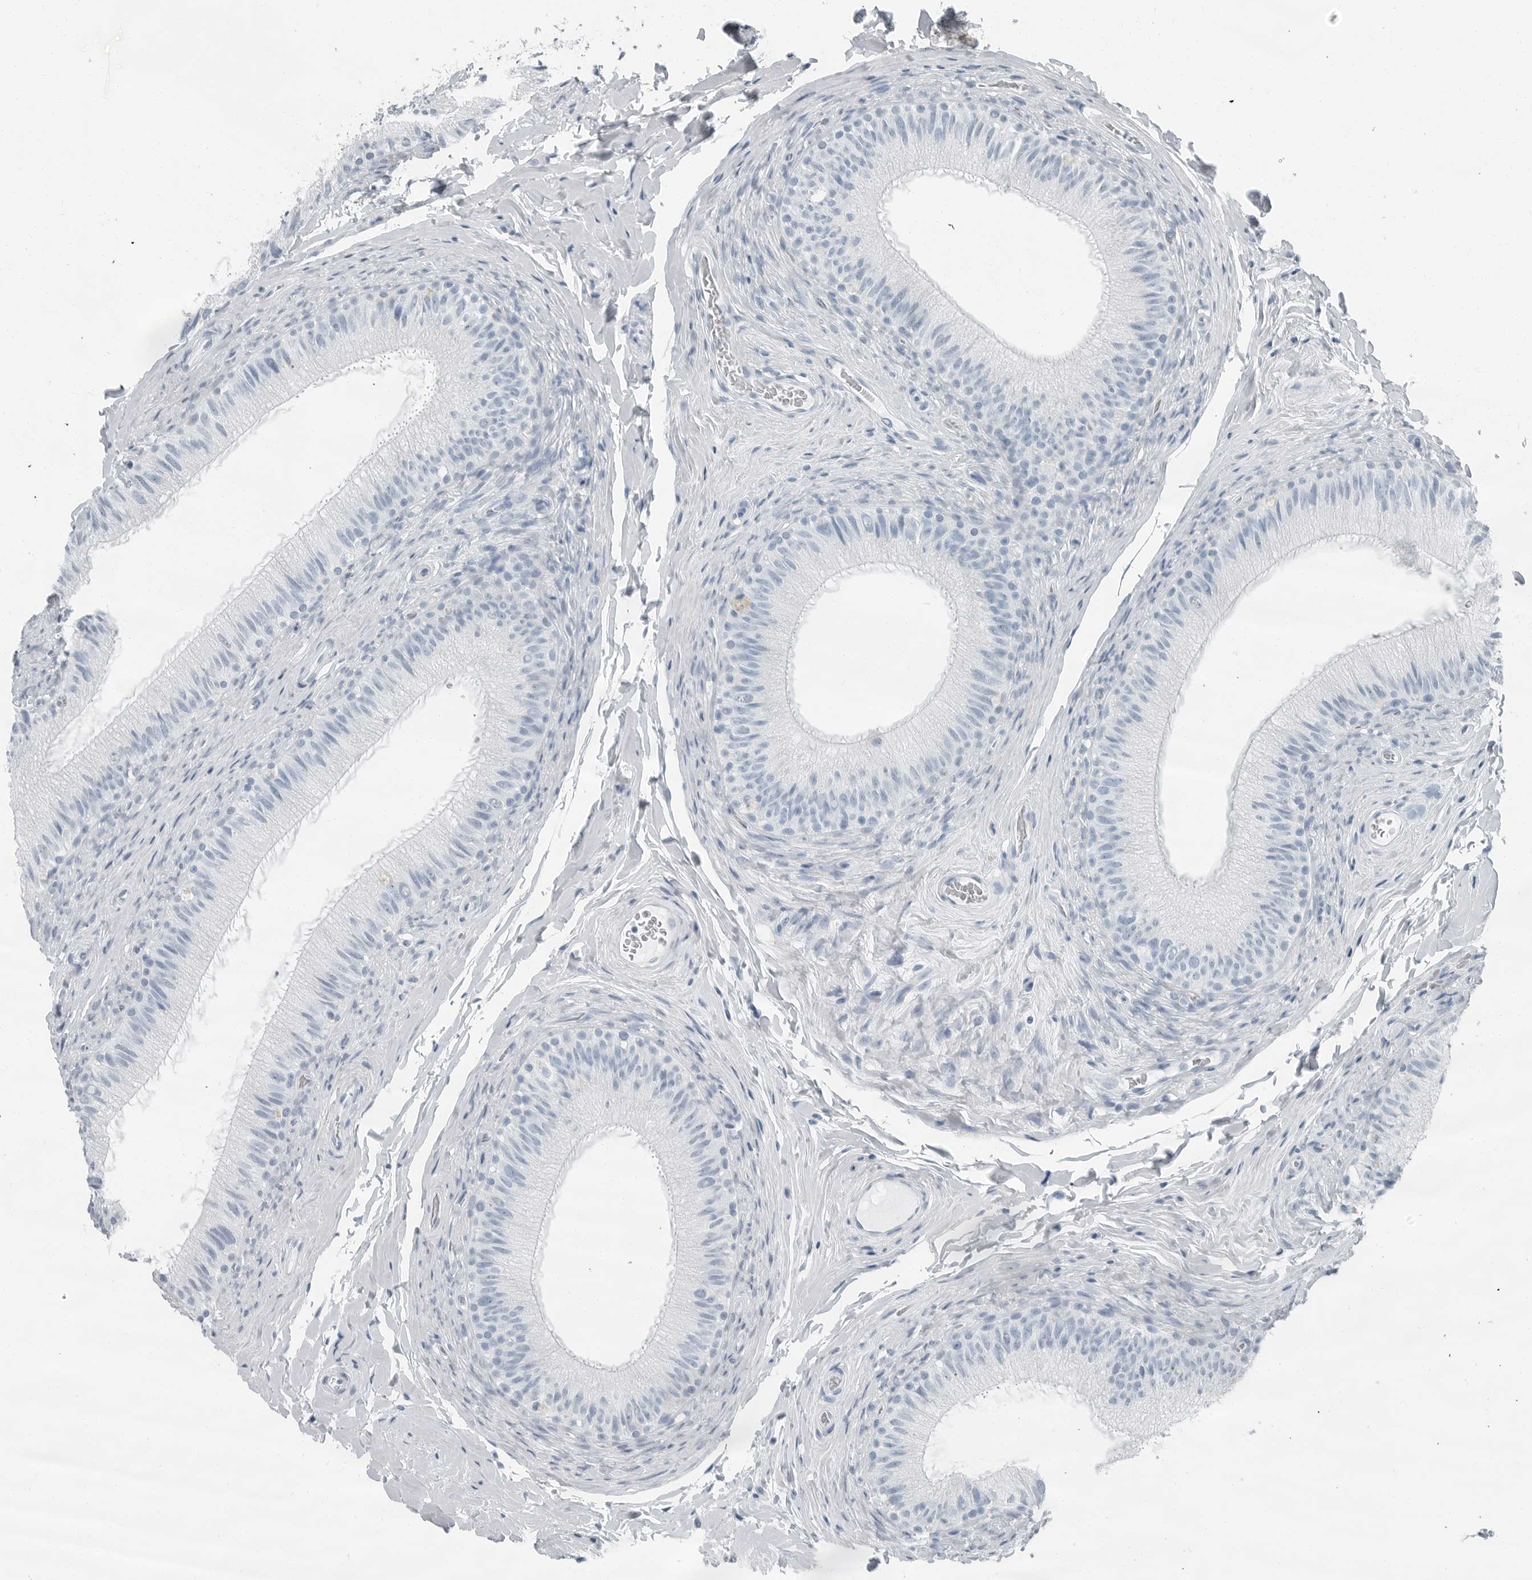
{"staining": {"intensity": "negative", "quantity": "none", "location": "none"}, "tissue": "epididymis", "cell_type": "Glandular cells", "image_type": "normal", "snomed": [{"axis": "morphology", "description": "Normal tissue, NOS"}, {"axis": "topography", "description": "Epididymis"}], "caption": "An IHC image of benign epididymis is shown. There is no staining in glandular cells of epididymis. Brightfield microscopy of immunohistochemistry (IHC) stained with DAB (3,3'-diaminobenzidine) (brown) and hematoxylin (blue), captured at high magnification.", "gene": "FABP6", "patient": {"sex": "male", "age": 49}}